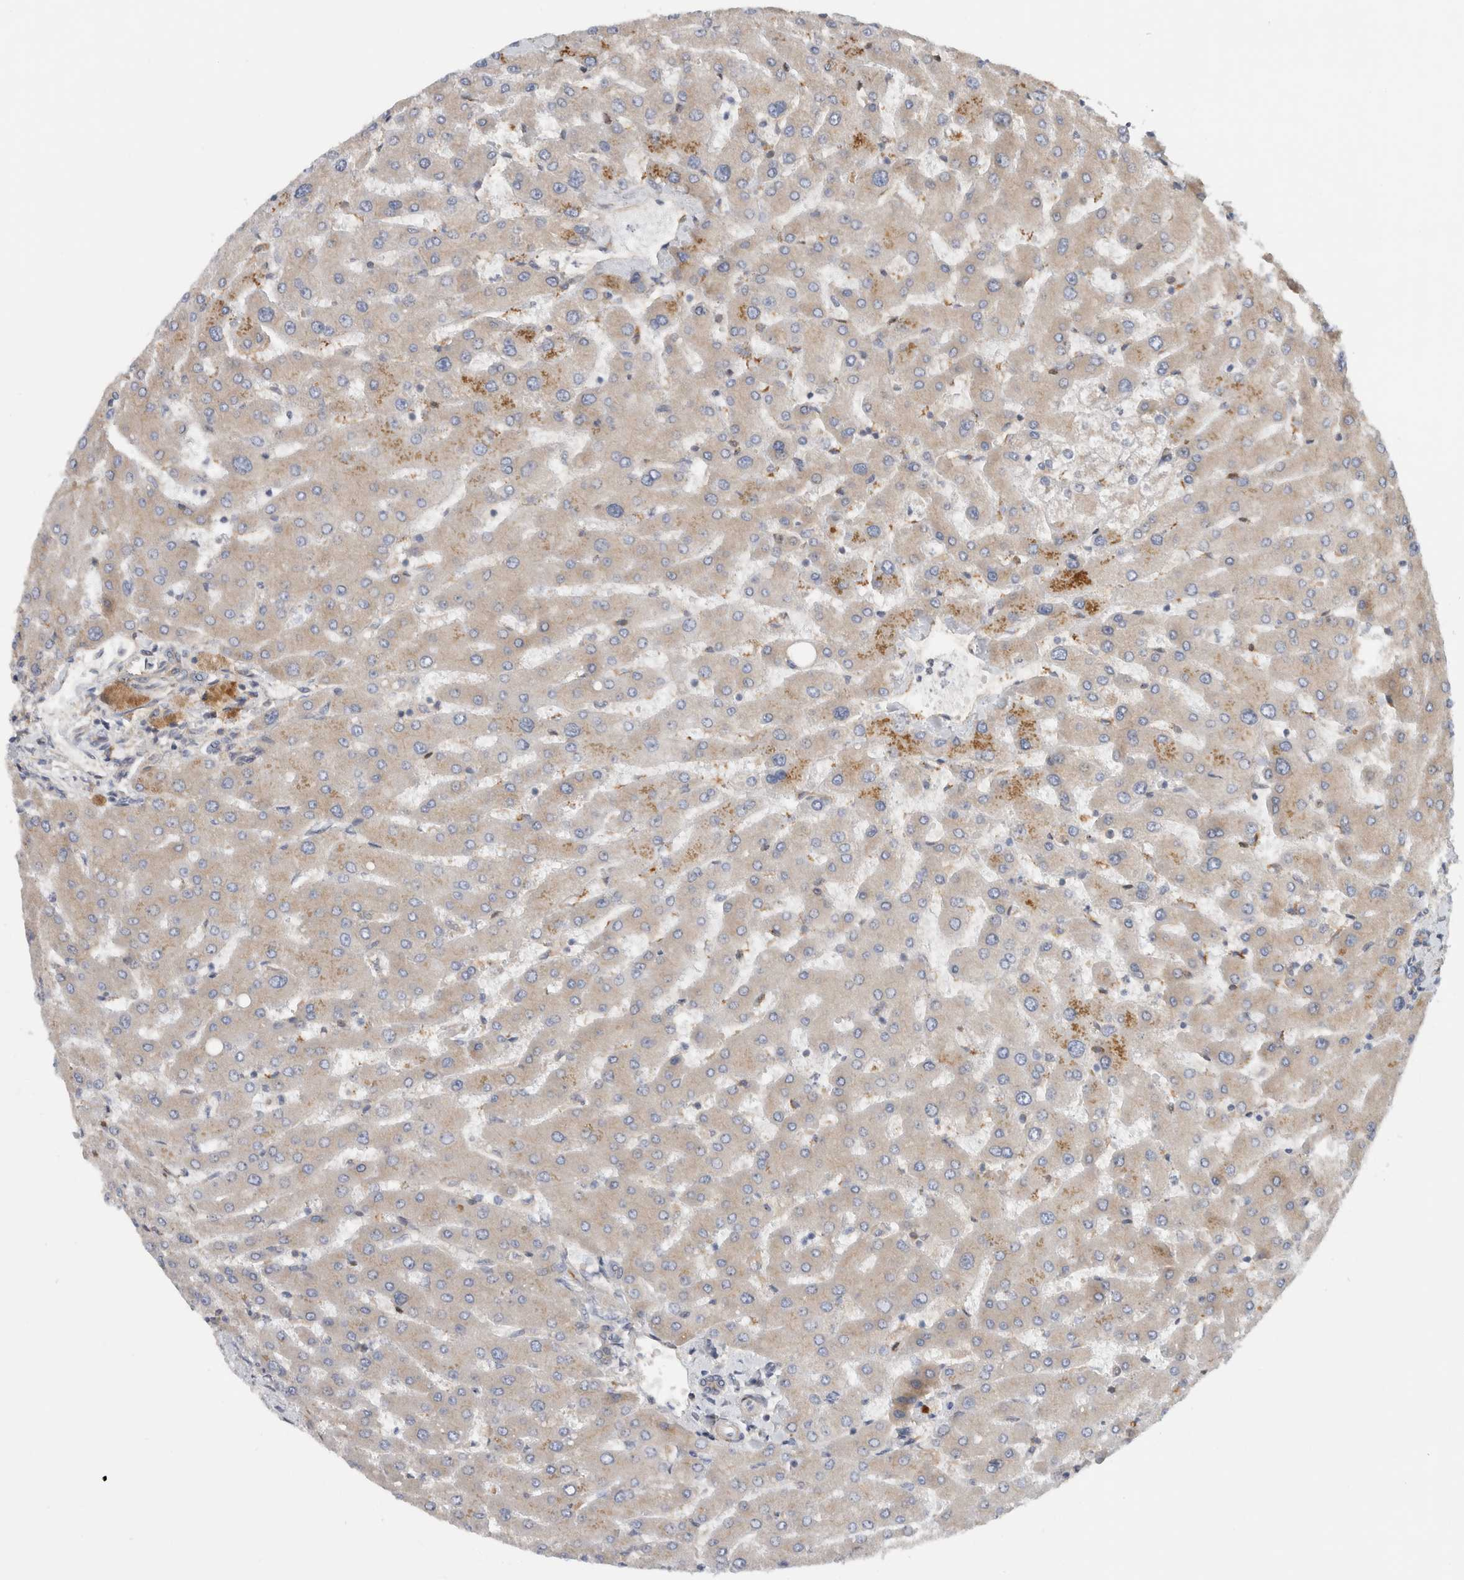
{"staining": {"intensity": "weak", "quantity": ">75%", "location": "cytoplasmic/membranous"}, "tissue": "liver", "cell_type": "Cholangiocytes", "image_type": "normal", "snomed": [{"axis": "morphology", "description": "Normal tissue, NOS"}, {"axis": "topography", "description": "Liver"}], "caption": "A histopathology image of liver stained for a protein shows weak cytoplasmic/membranous brown staining in cholangiocytes. The staining was performed using DAB (3,3'-diaminobenzidine), with brown indicating positive protein expression. Nuclei are stained blue with hematoxylin.", "gene": "CFI", "patient": {"sex": "male", "age": 55}}